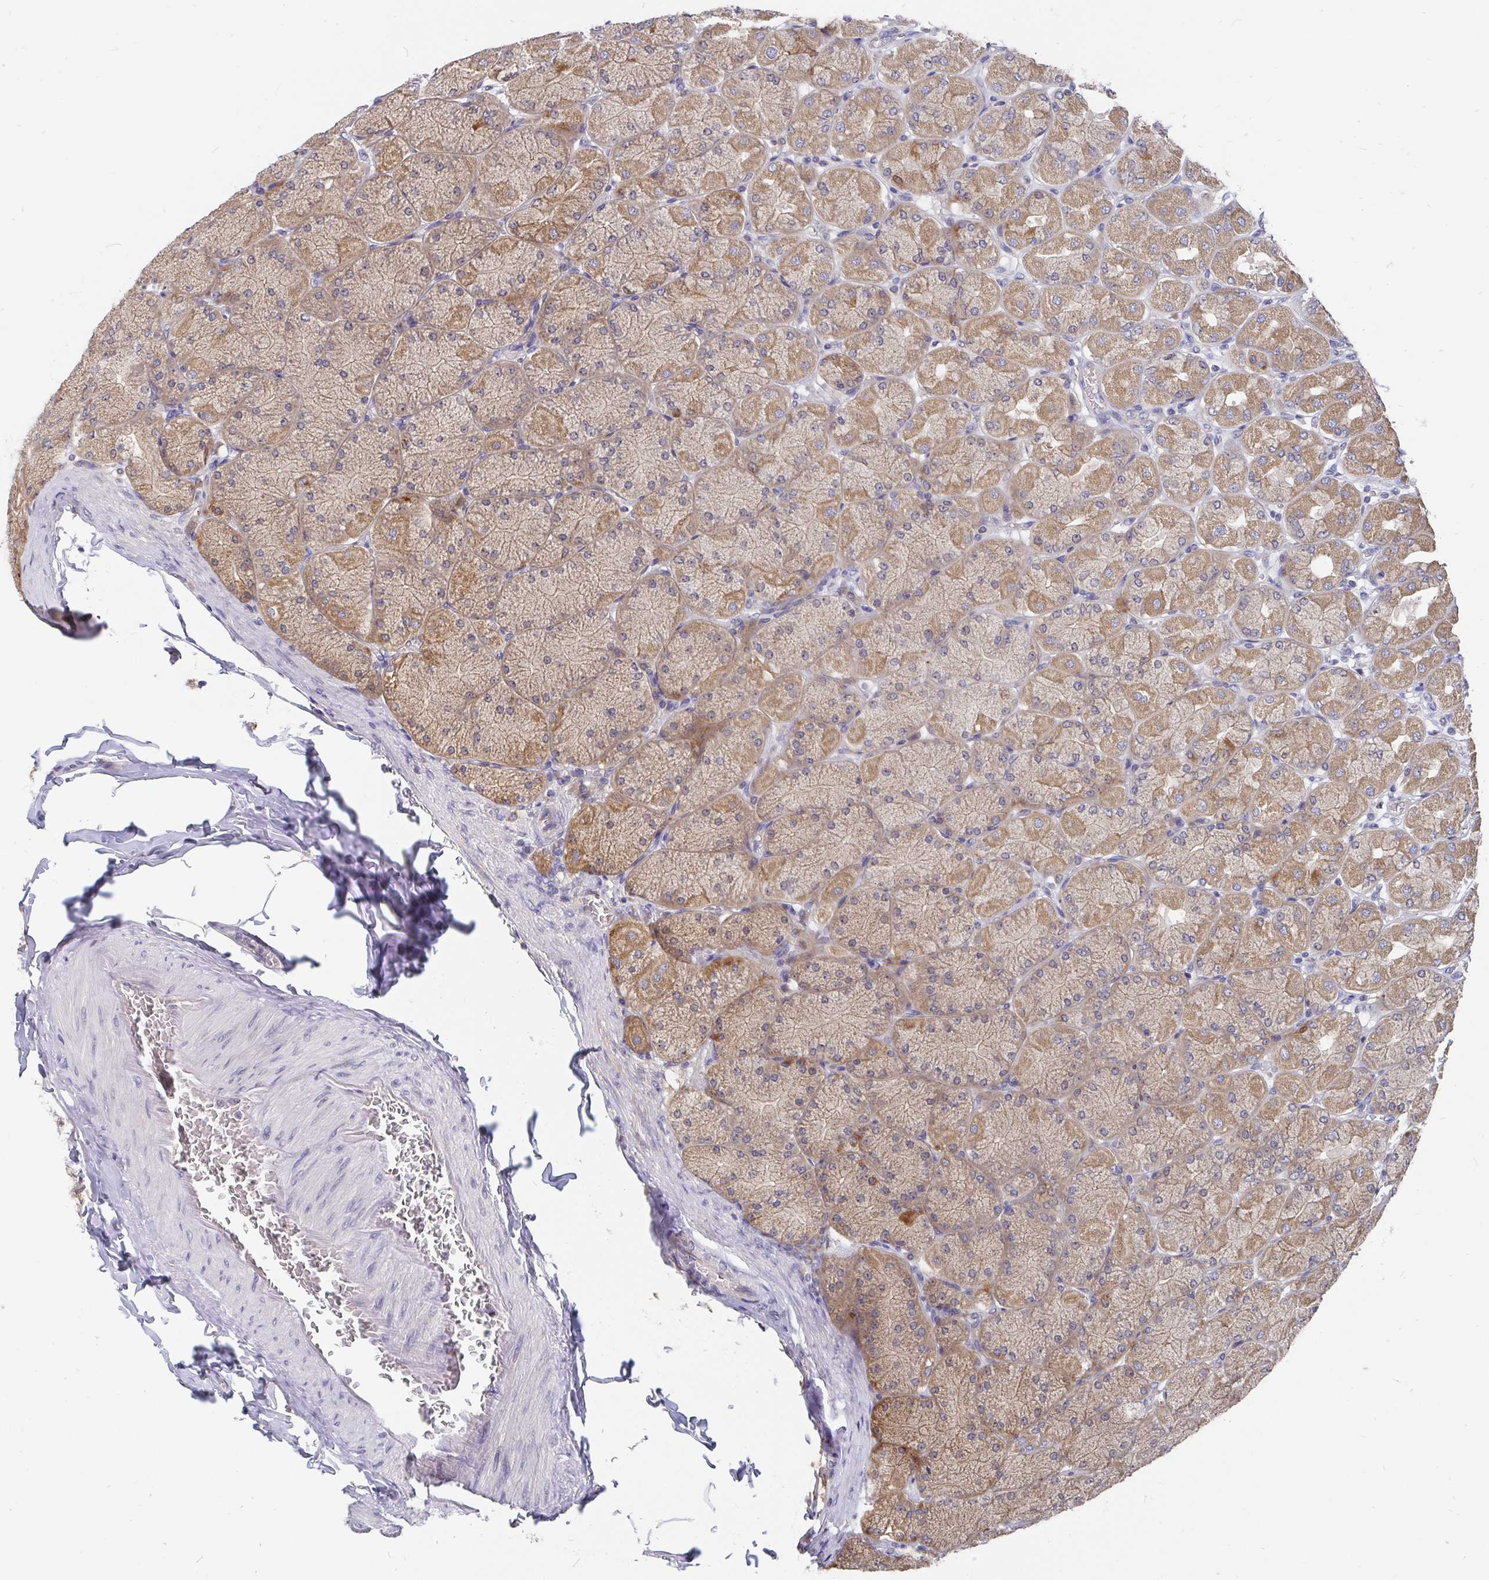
{"staining": {"intensity": "moderate", "quantity": ">75%", "location": "cytoplasmic/membranous"}, "tissue": "stomach", "cell_type": "Glandular cells", "image_type": "normal", "snomed": [{"axis": "morphology", "description": "Normal tissue, NOS"}, {"axis": "topography", "description": "Stomach, upper"}], "caption": "Glandular cells exhibit moderate cytoplasmic/membranous positivity in about >75% of cells in normal stomach. (Stains: DAB (3,3'-diaminobenzidine) in brown, nuclei in blue, Microscopy: brightfield microscopy at high magnification).", "gene": "PDF", "patient": {"sex": "female", "age": 56}}